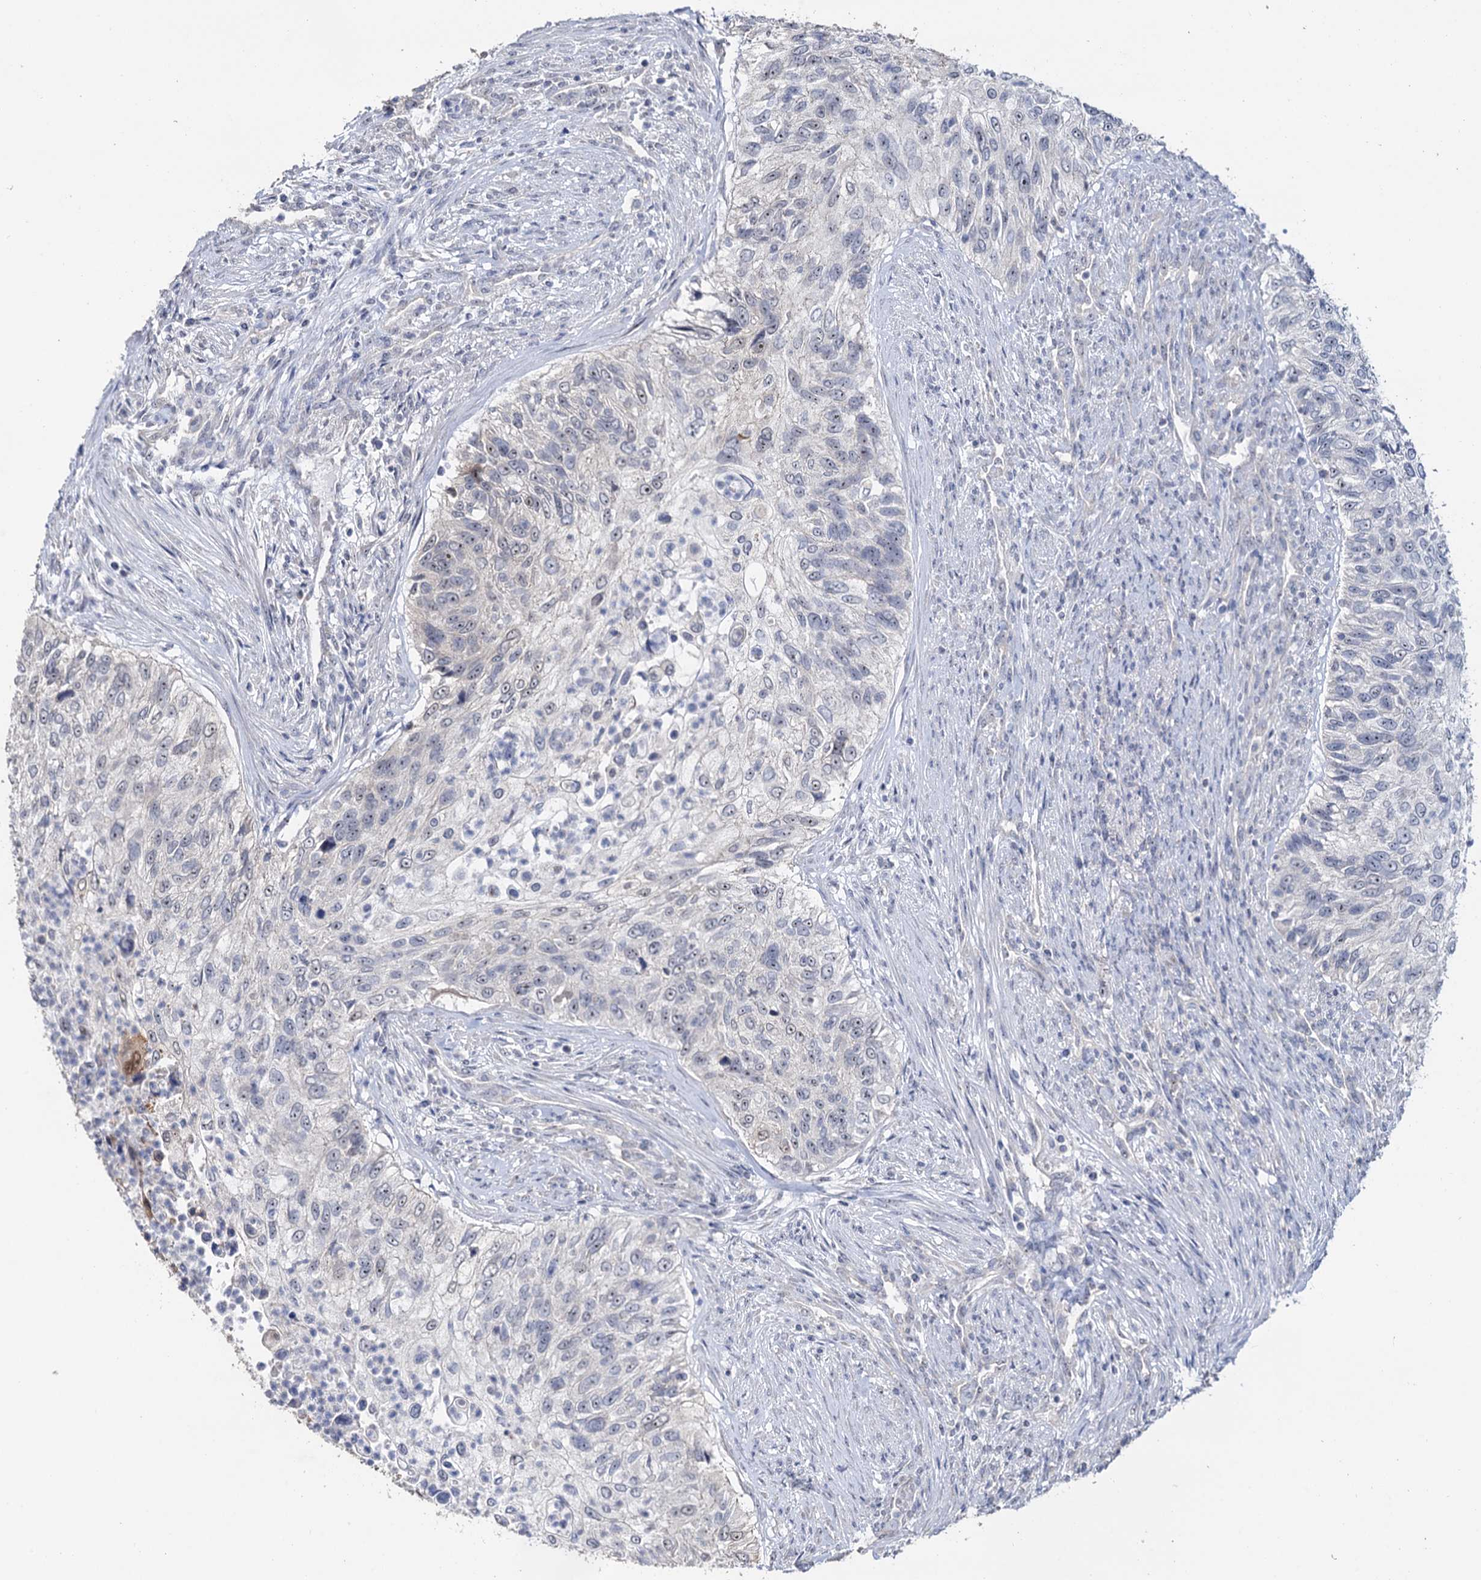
{"staining": {"intensity": "weak", "quantity": "<25%", "location": "nuclear"}, "tissue": "urothelial cancer", "cell_type": "Tumor cells", "image_type": "cancer", "snomed": [{"axis": "morphology", "description": "Urothelial carcinoma, High grade"}, {"axis": "topography", "description": "Urinary bladder"}], "caption": "A high-resolution micrograph shows immunohistochemistry staining of urothelial carcinoma (high-grade), which demonstrates no significant positivity in tumor cells. (Immunohistochemistry, brightfield microscopy, high magnification).", "gene": "C2CD3", "patient": {"sex": "female", "age": 60}}